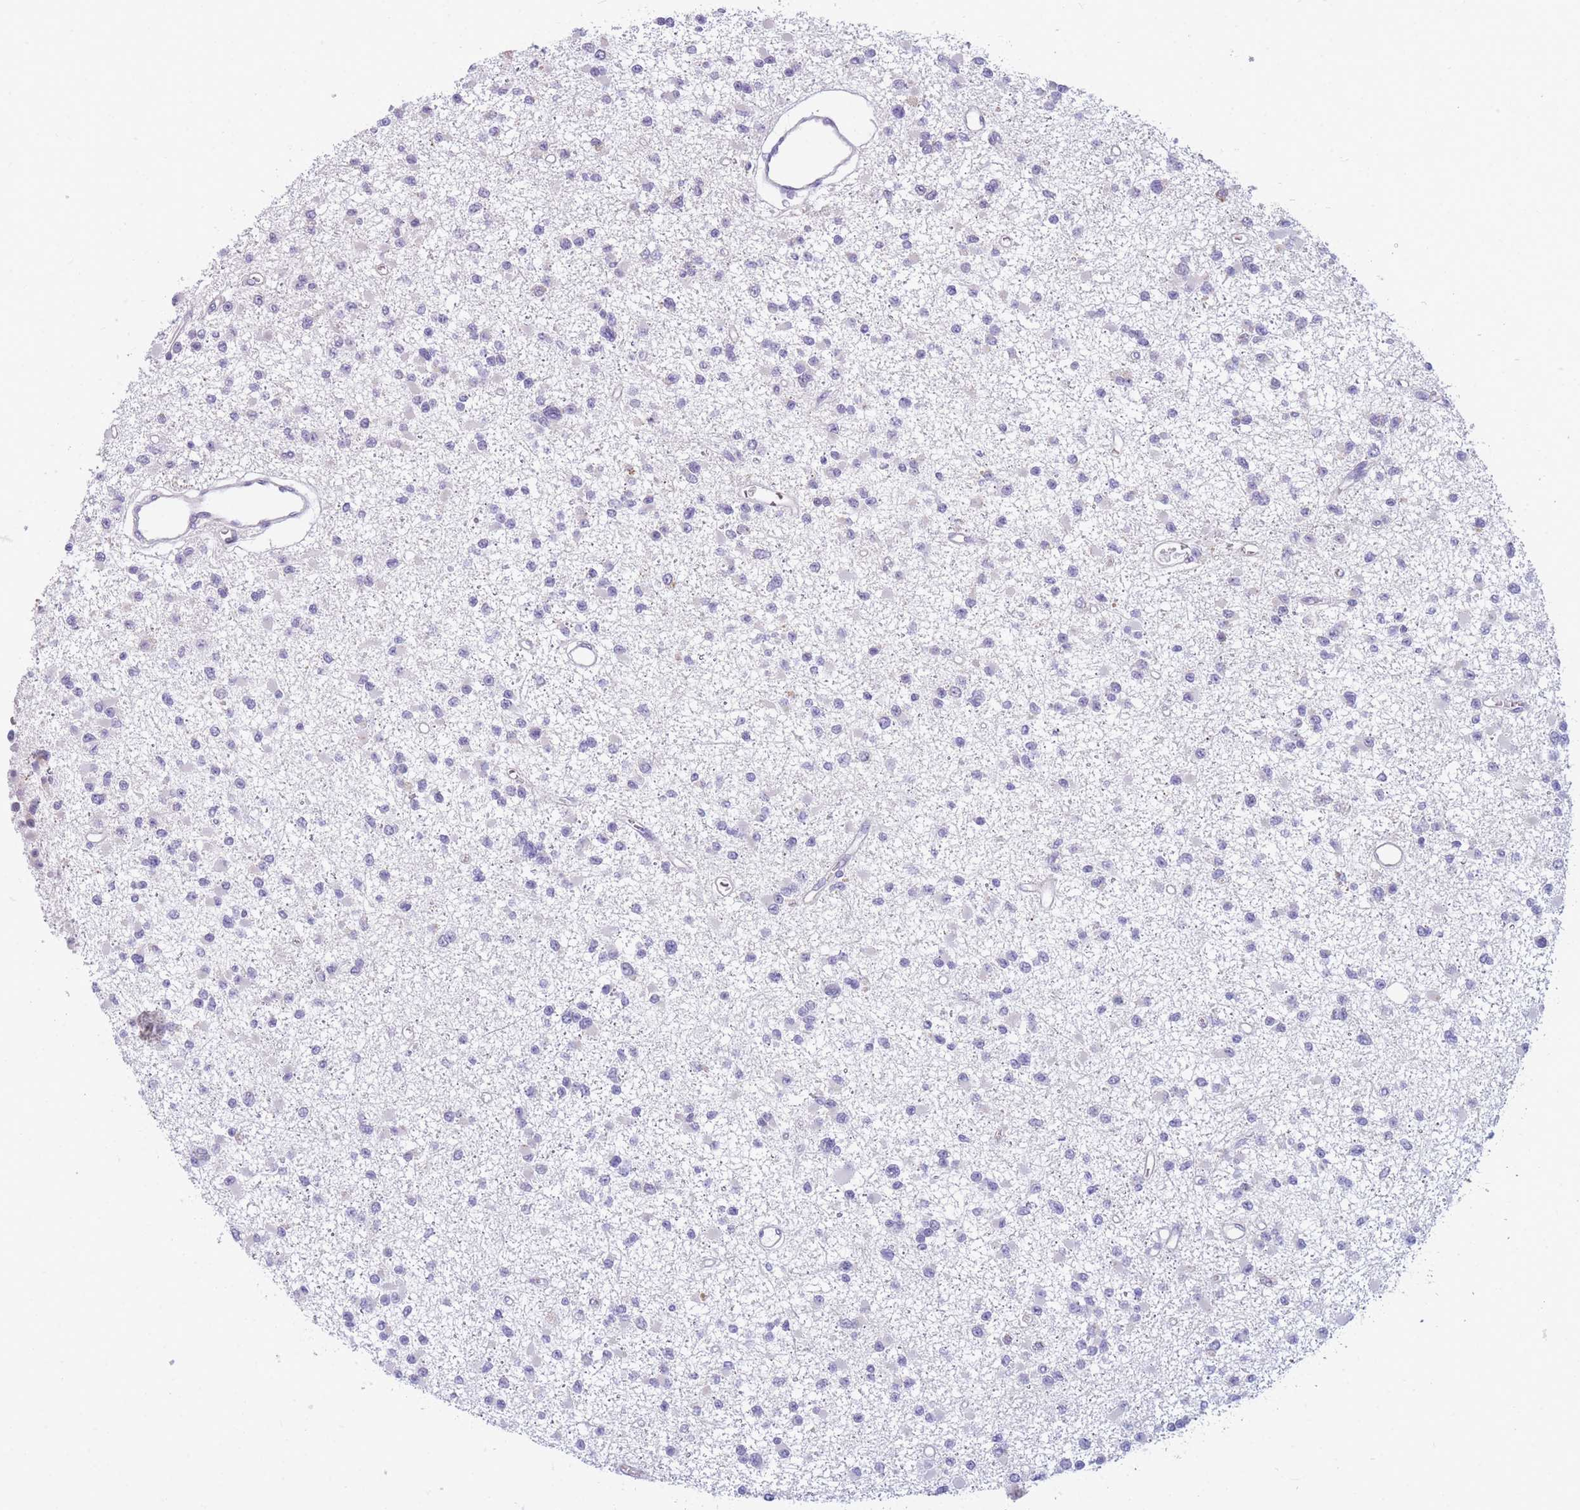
{"staining": {"intensity": "negative", "quantity": "none", "location": "none"}, "tissue": "glioma", "cell_type": "Tumor cells", "image_type": "cancer", "snomed": [{"axis": "morphology", "description": "Glioma, malignant, Low grade"}, {"axis": "topography", "description": "Brain"}], "caption": "This is a image of IHC staining of malignant glioma (low-grade), which shows no expression in tumor cells.", "gene": "DDX49", "patient": {"sex": "female", "age": 22}}